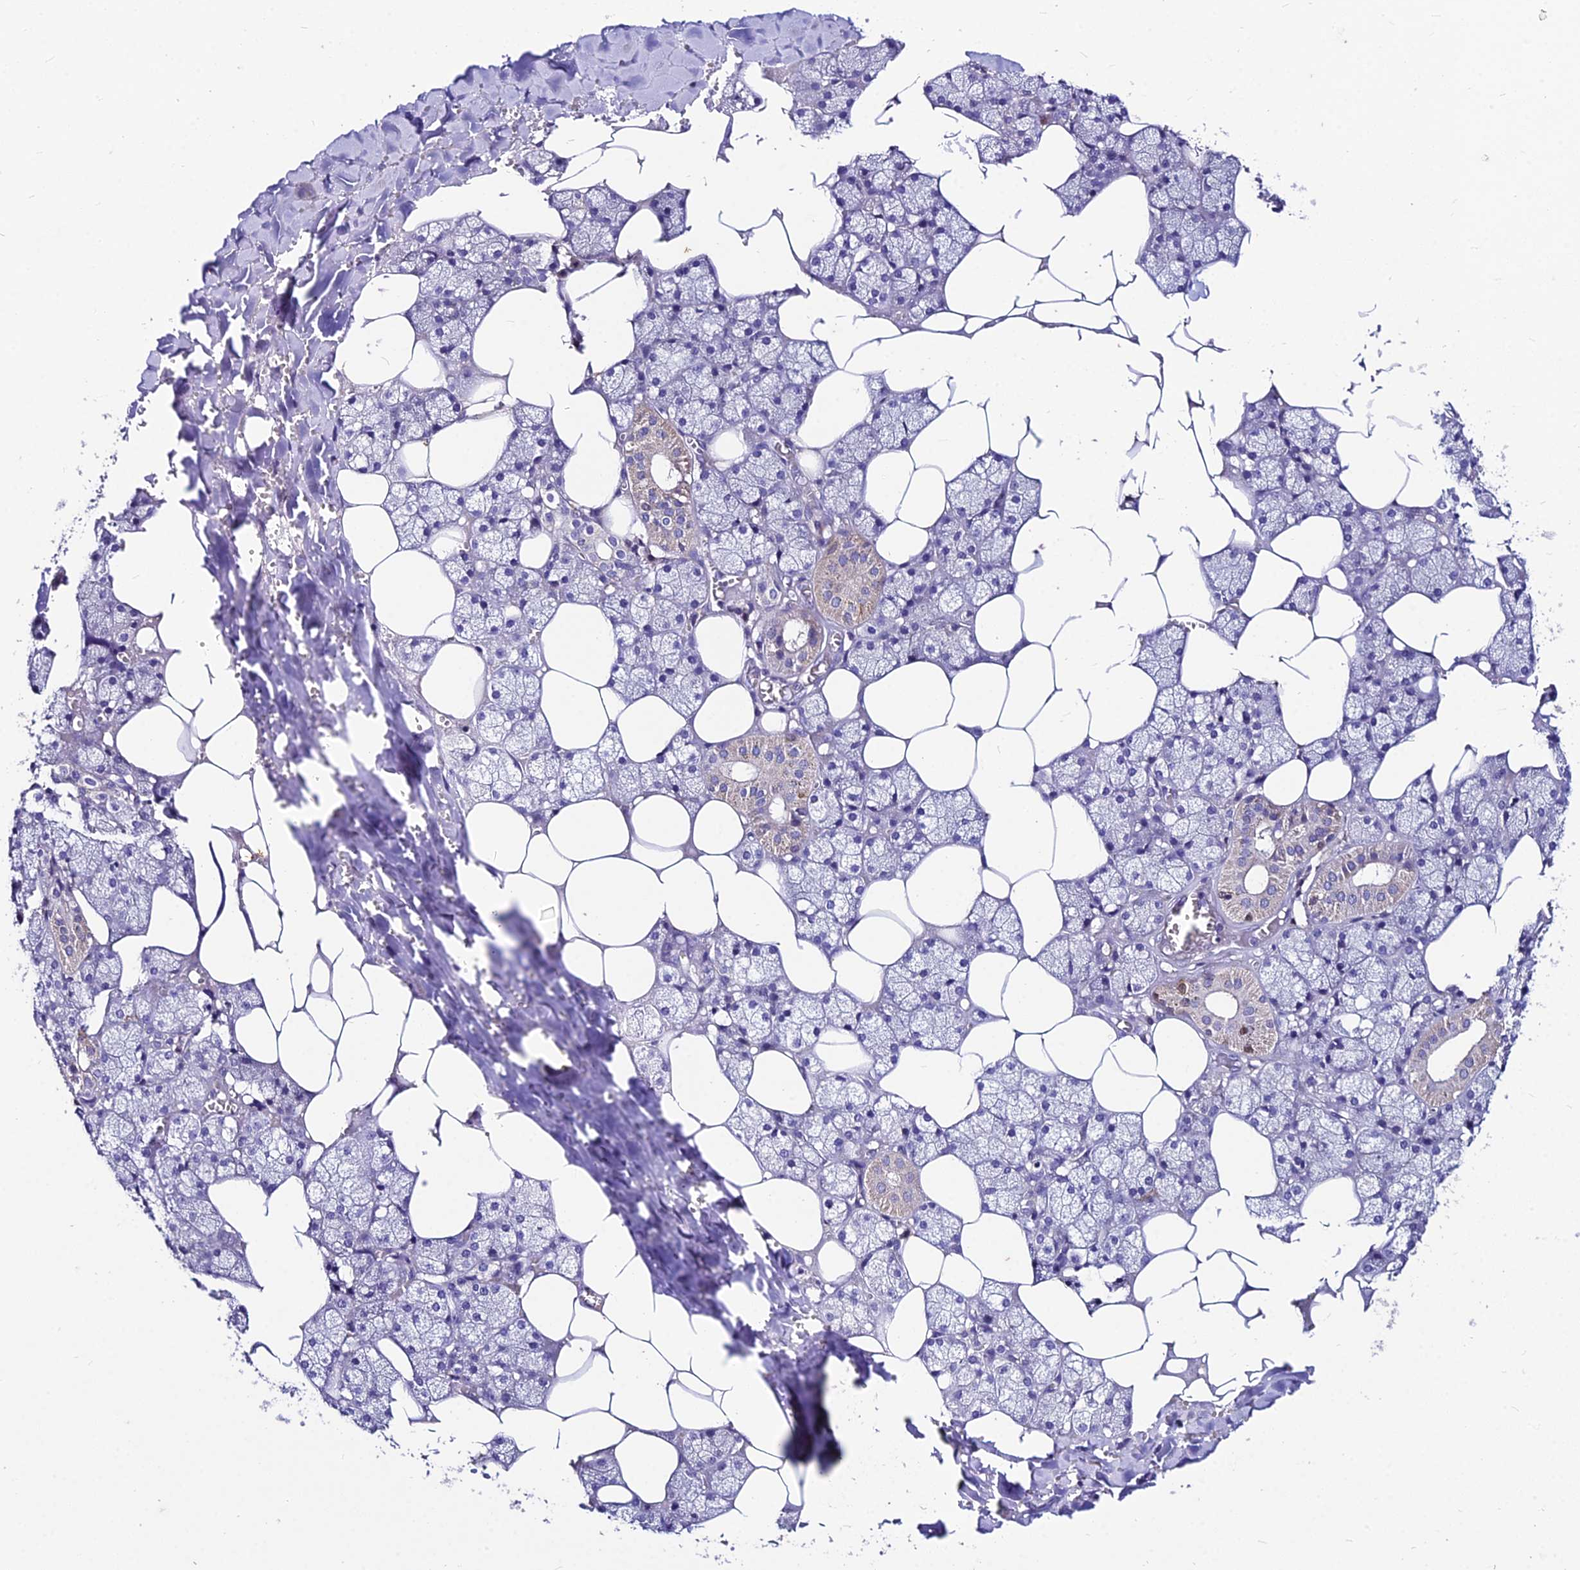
{"staining": {"intensity": "moderate", "quantity": "<25%", "location": "cytoplasmic/membranous"}, "tissue": "salivary gland", "cell_type": "Glandular cells", "image_type": "normal", "snomed": [{"axis": "morphology", "description": "Normal tissue, NOS"}, {"axis": "topography", "description": "Salivary gland"}], "caption": "The micrograph demonstrates immunohistochemical staining of benign salivary gland. There is moderate cytoplasmic/membranous expression is seen in about <25% of glandular cells. Immunohistochemistry (ihc) stains the protein in brown and the nuclei are stained blue.", "gene": "LGALS7", "patient": {"sex": "male", "age": 62}}